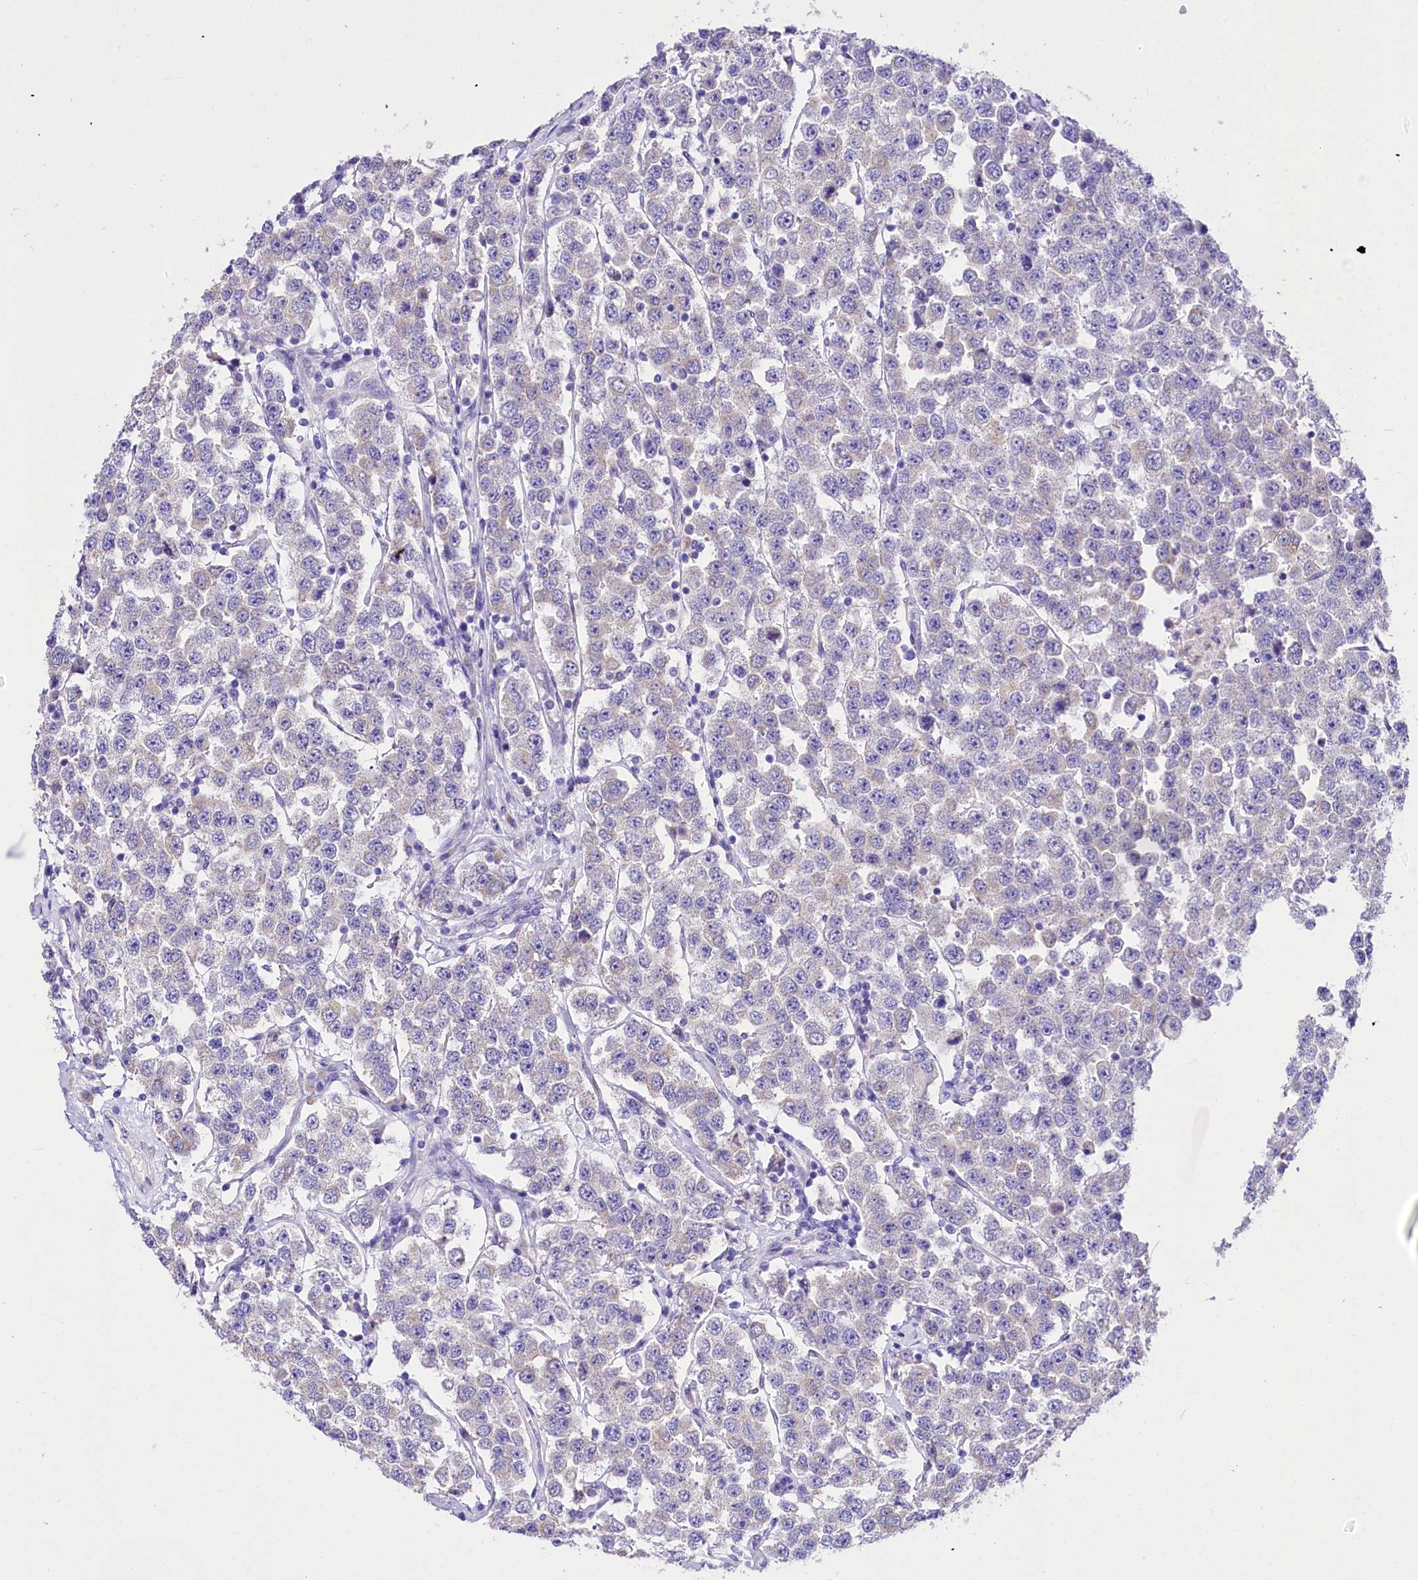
{"staining": {"intensity": "negative", "quantity": "none", "location": "none"}, "tissue": "testis cancer", "cell_type": "Tumor cells", "image_type": "cancer", "snomed": [{"axis": "morphology", "description": "Seminoma, NOS"}, {"axis": "topography", "description": "Testis"}], "caption": "This is an immunohistochemistry (IHC) photomicrograph of seminoma (testis). There is no staining in tumor cells.", "gene": "A2ML1", "patient": {"sex": "male", "age": 28}}